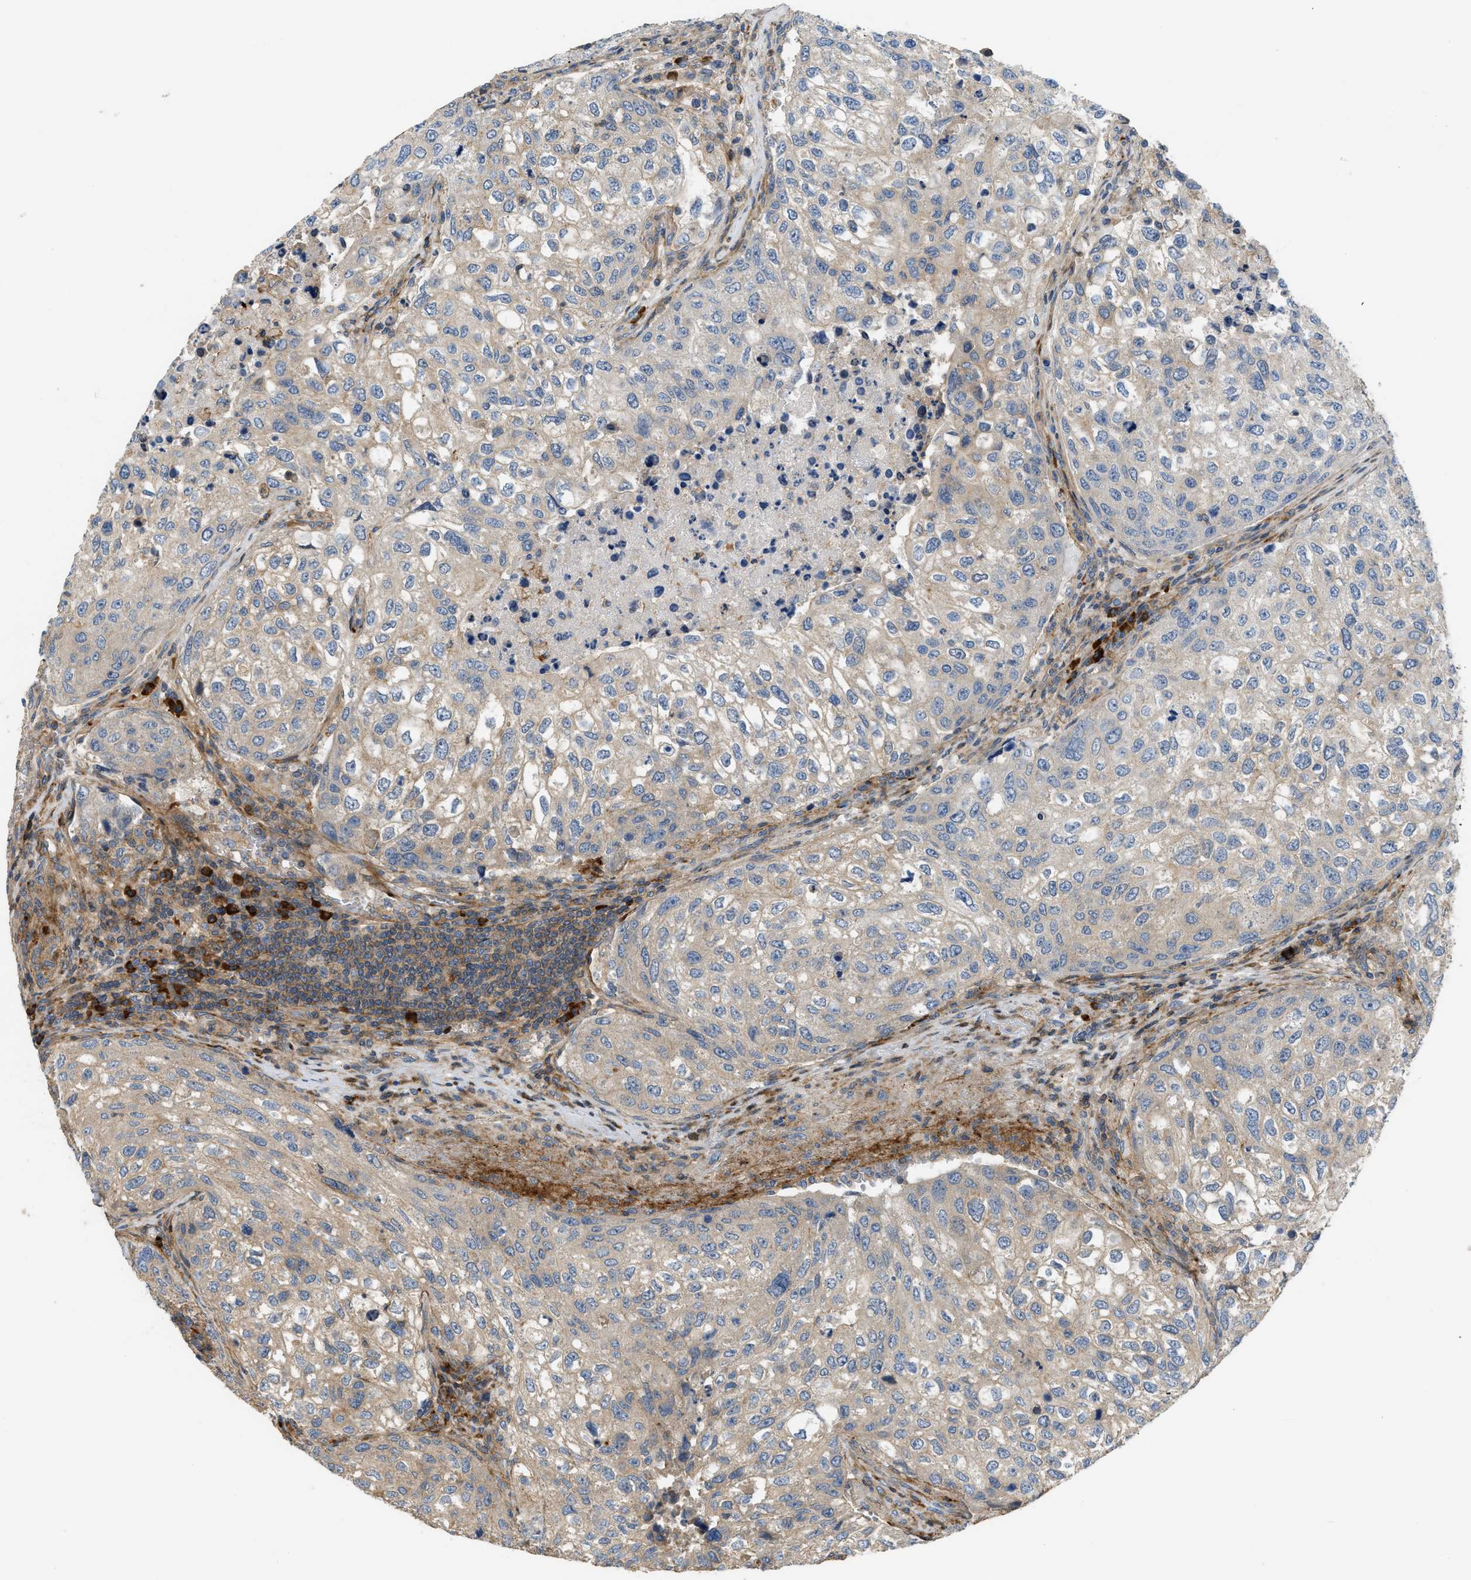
{"staining": {"intensity": "weak", "quantity": "25%-75%", "location": "cytoplasmic/membranous"}, "tissue": "urothelial cancer", "cell_type": "Tumor cells", "image_type": "cancer", "snomed": [{"axis": "morphology", "description": "Urothelial carcinoma, High grade"}, {"axis": "topography", "description": "Lymph node"}, {"axis": "topography", "description": "Urinary bladder"}], "caption": "Approximately 25%-75% of tumor cells in urothelial cancer exhibit weak cytoplasmic/membranous protein positivity as visualized by brown immunohistochemical staining.", "gene": "BTN3A2", "patient": {"sex": "male", "age": 51}}